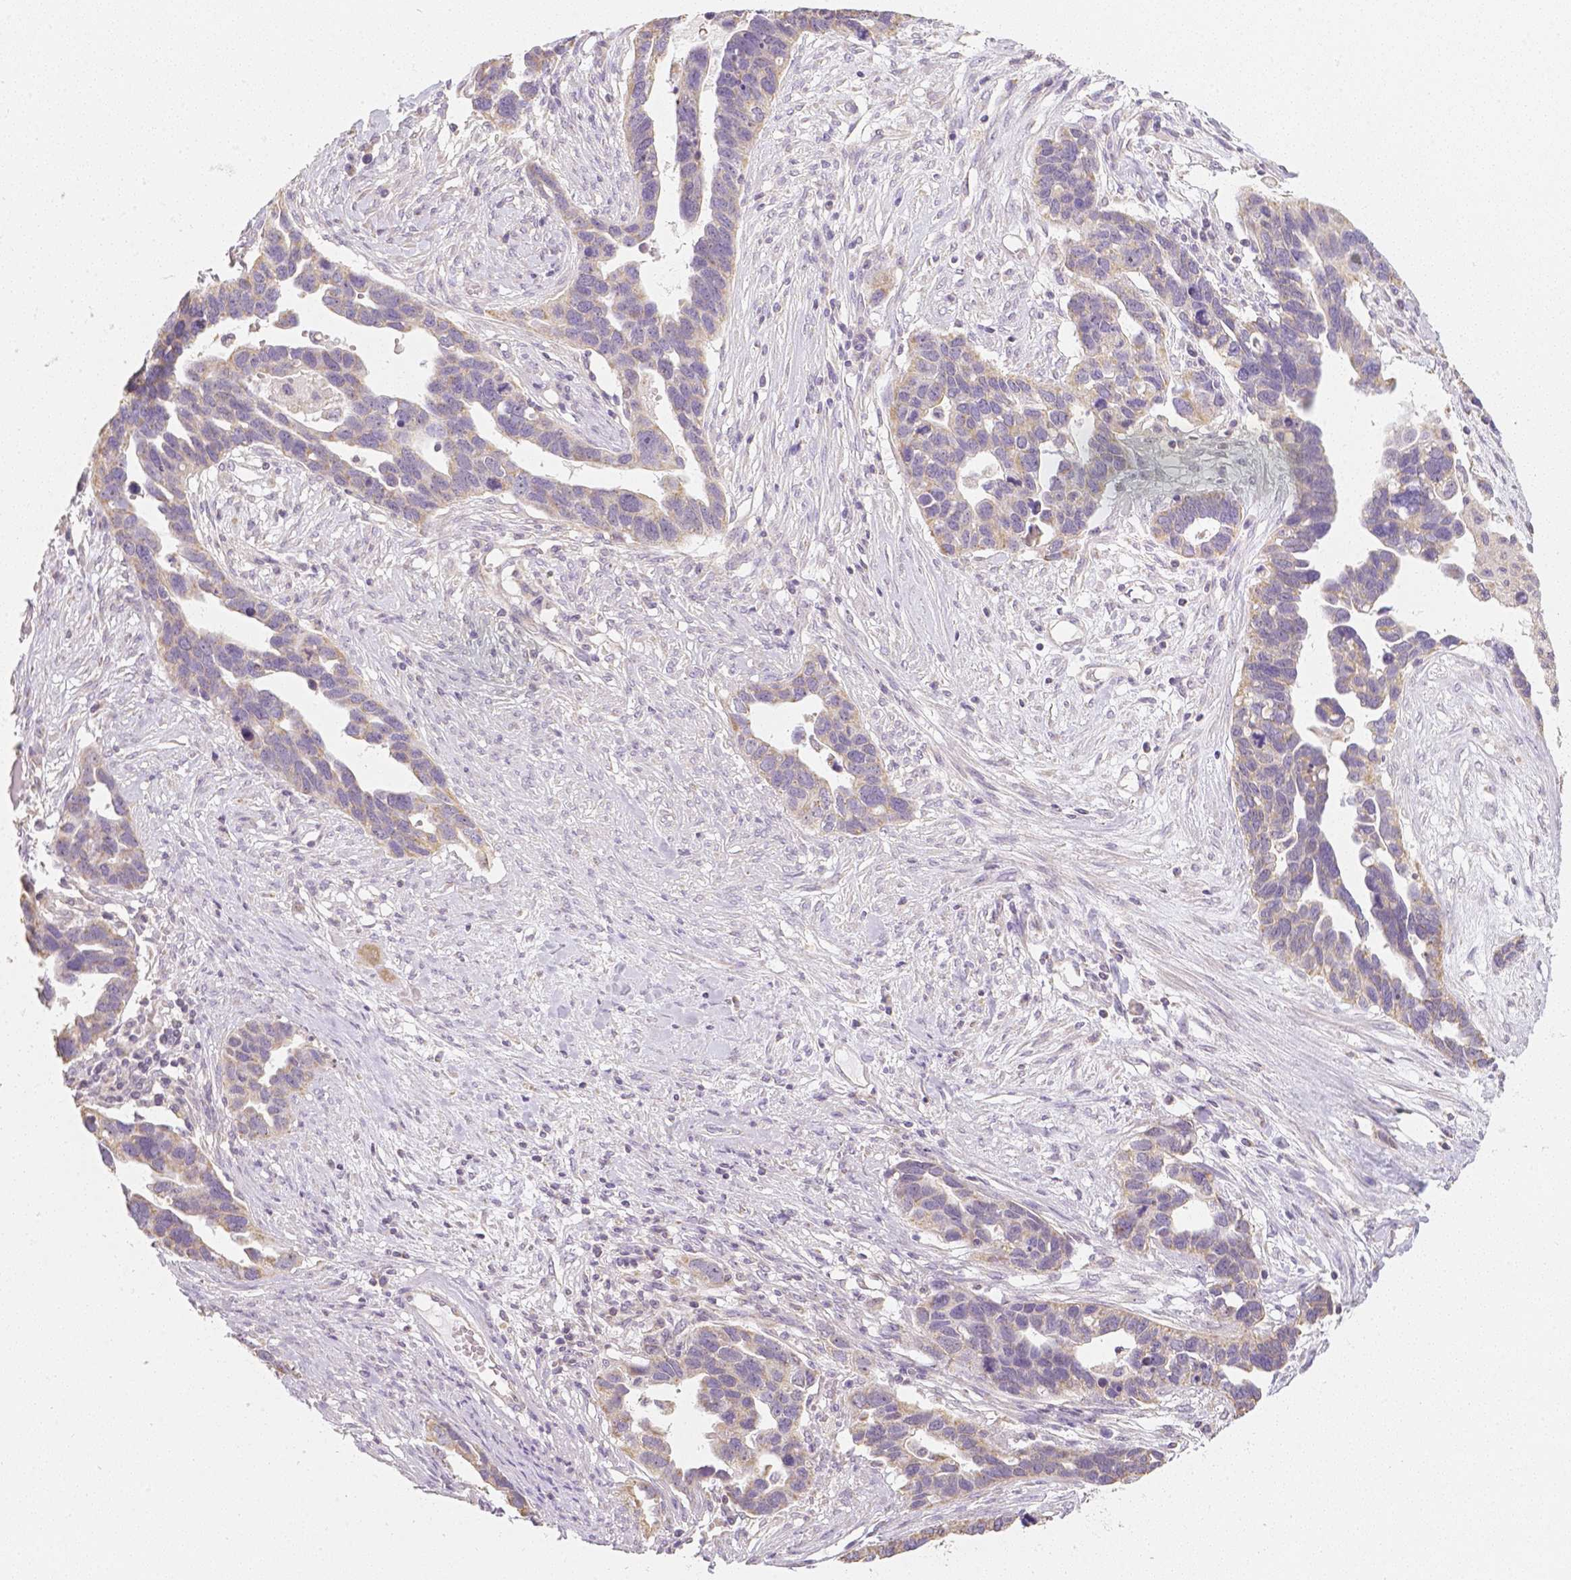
{"staining": {"intensity": "weak", "quantity": ">75%", "location": "cytoplasmic/membranous"}, "tissue": "ovarian cancer", "cell_type": "Tumor cells", "image_type": "cancer", "snomed": [{"axis": "morphology", "description": "Cystadenocarcinoma, serous, NOS"}, {"axis": "topography", "description": "Ovary"}], "caption": "A brown stain shows weak cytoplasmic/membranous expression of a protein in serous cystadenocarcinoma (ovarian) tumor cells.", "gene": "NVL", "patient": {"sex": "female", "age": 54}}